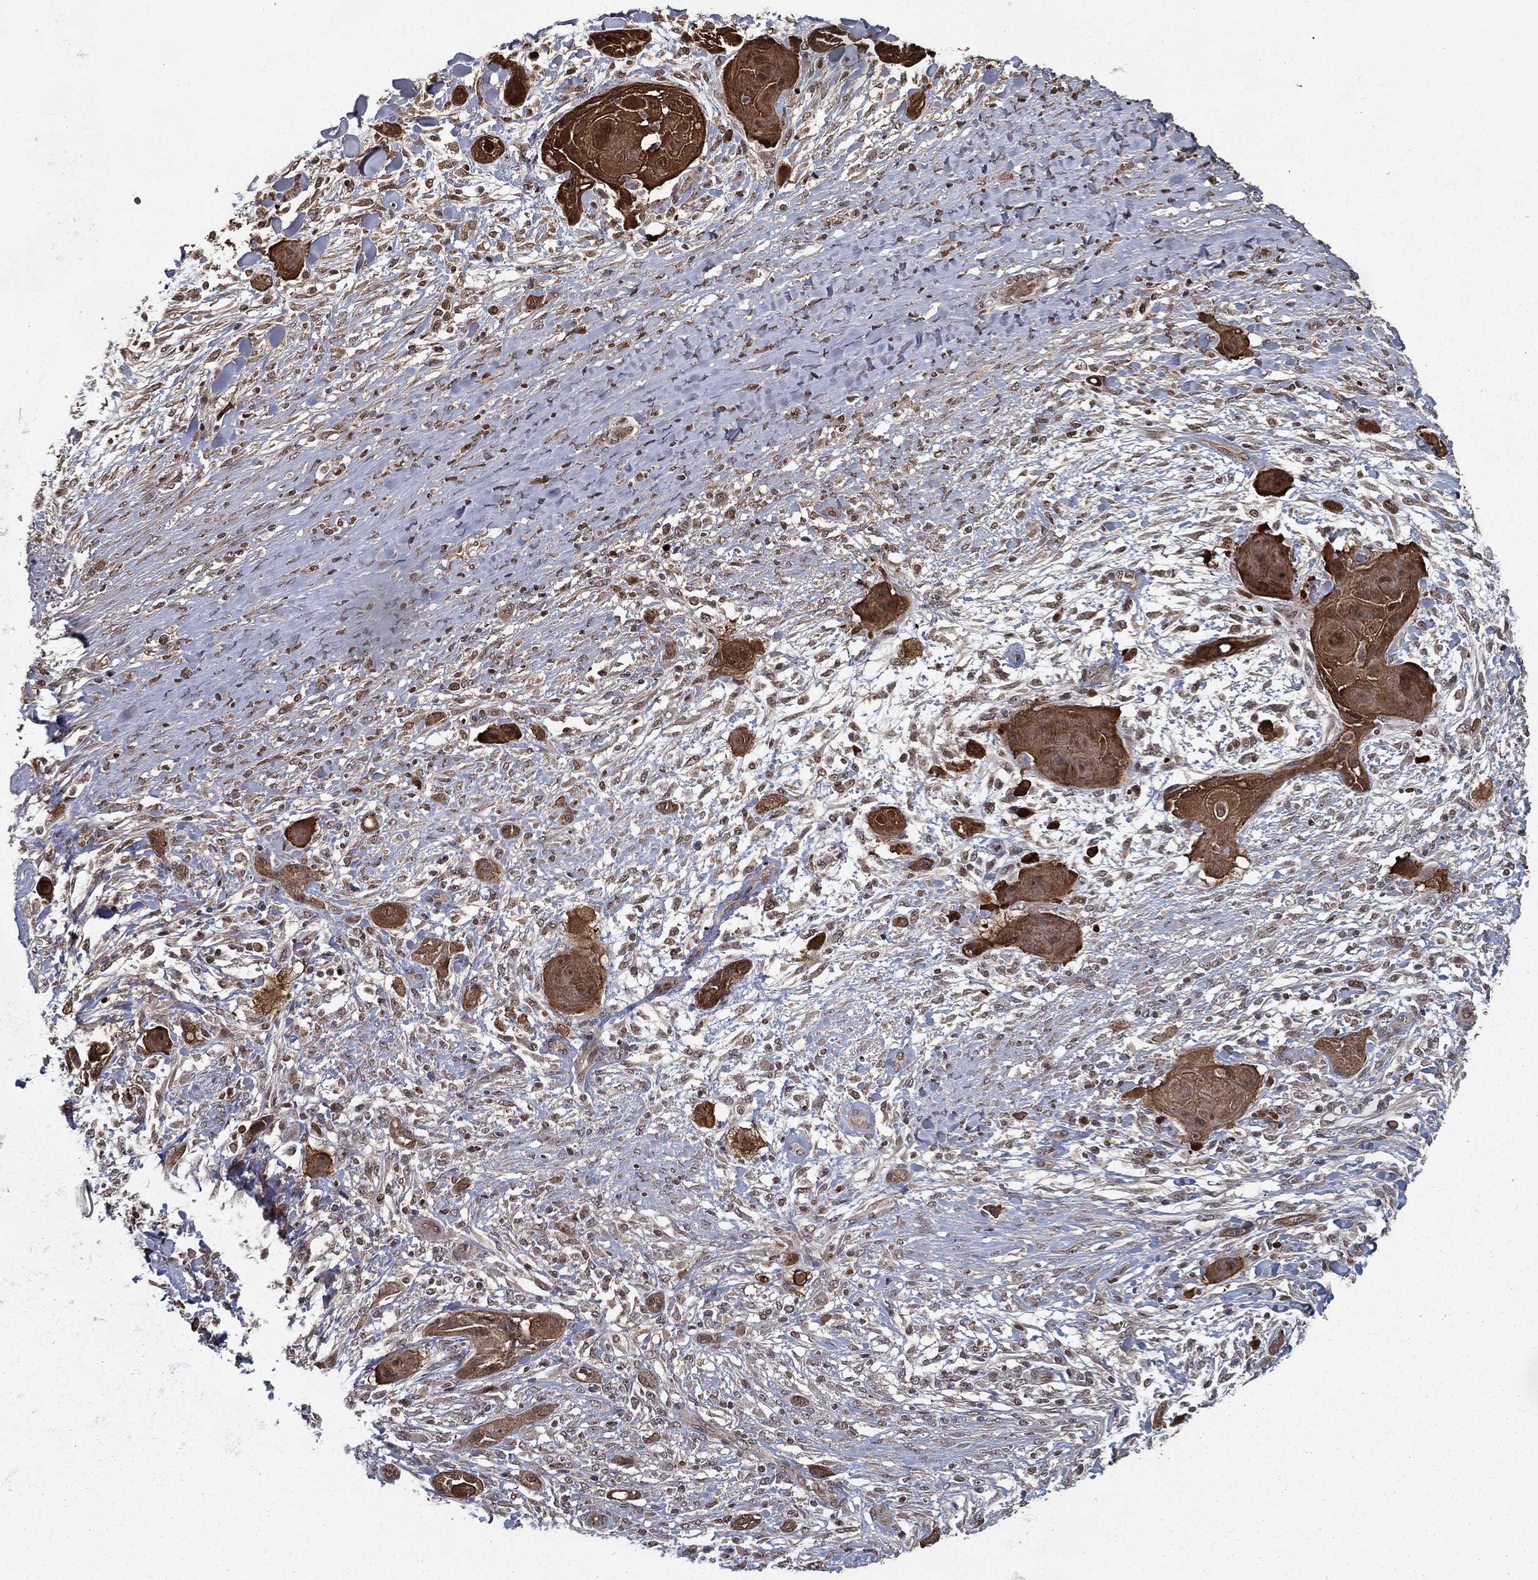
{"staining": {"intensity": "moderate", "quantity": ">75%", "location": "cytoplasmic/membranous"}, "tissue": "skin cancer", "cell_type": "Tumor cells", "image_type": "cancer", "snomed": [{"axis": "morphology", "description": "Squamous cell carcinoma, NOS"}, {"axis": "topography", "description": "Skin"}], "caption": "Human skin squamous cell carcinoma stained with a brown dye displays moderate cytoplasmic/membranous positive staining in about >75% of tumor cells.", "gene": "SLC6A6", "patient": {"sex": "male", "age": 62}}